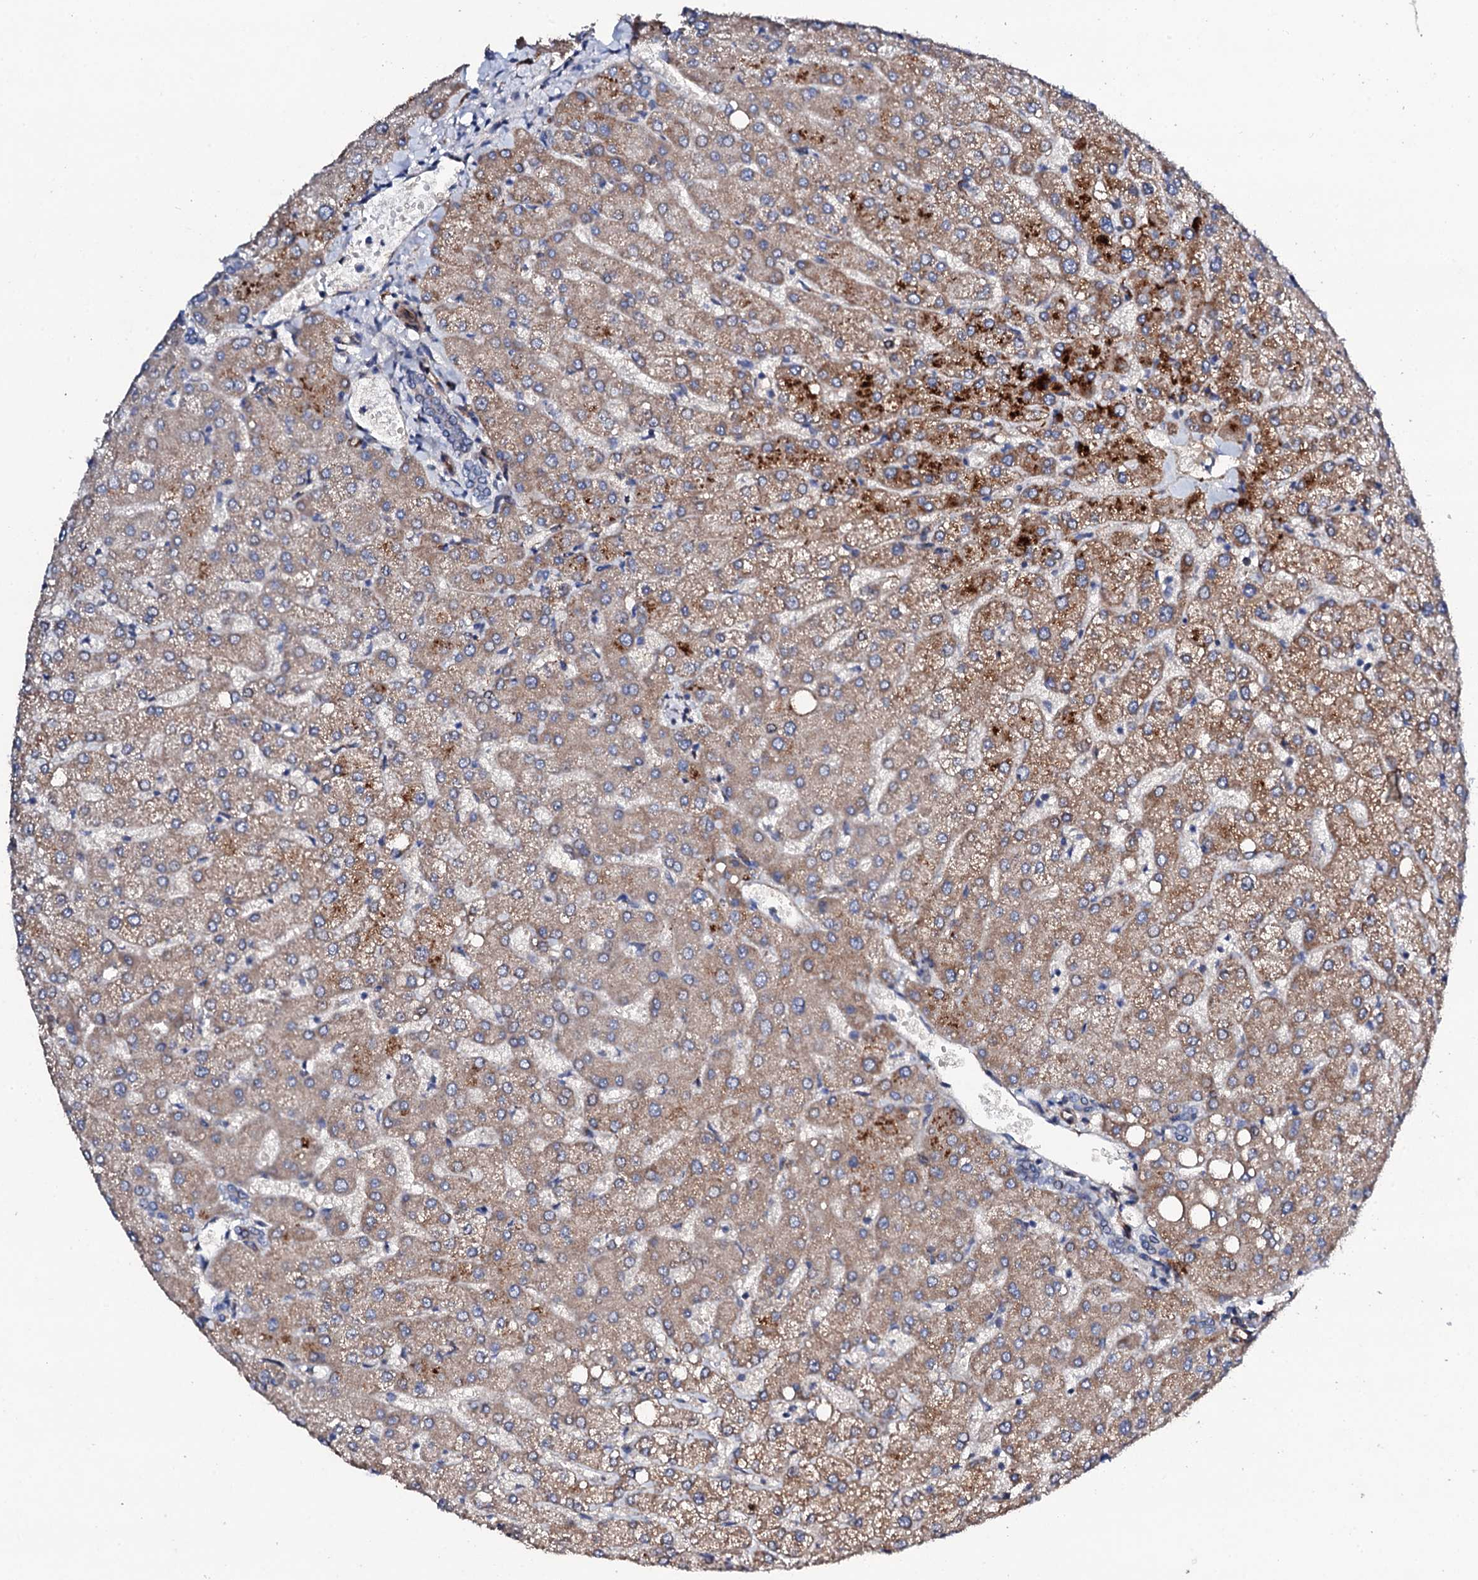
{"staining": {"intensity": "negative", "quantity": "none", "location": "none"}, "tissue": "liver", "cell_type": "Cholangiocytes", "image_type": "normal", "snomed": [{"axis": "morphology", "description": "Normal tissue, NOS"}, {"axis": "topography", "description": "Liver"}], "caption": "There is no significant positivity in cholangiocytes of liver. The staining is performed using DAB brown chromogen with nuclei counter-stained in using hematoxylin.", "gene": "DBX1", "patient": {"sex": "female", "age": 54}}